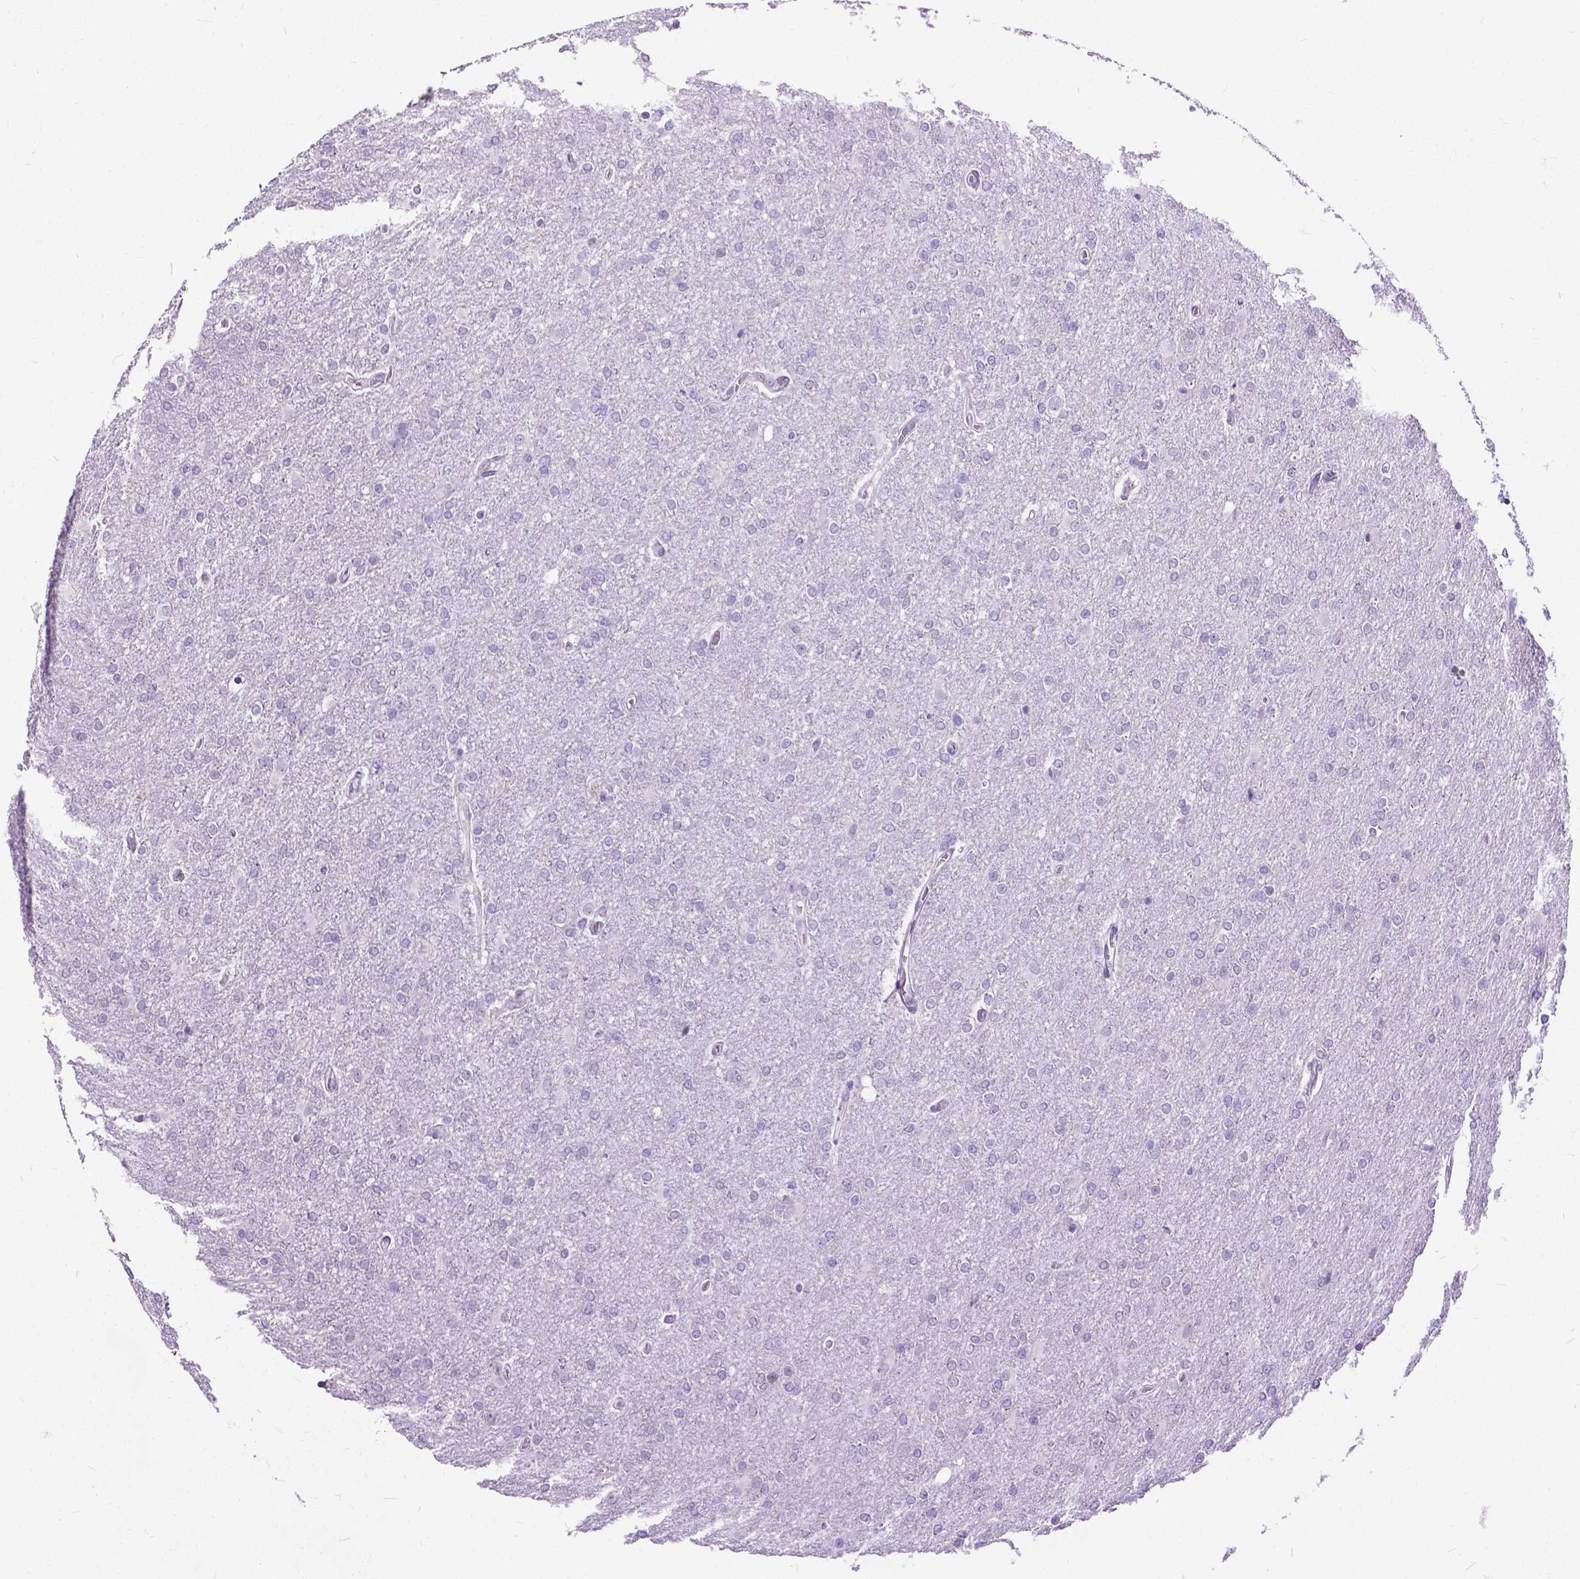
{"staining": {"intensity": "negative", "quantity": "none", "location": "none"}, "tissue": "glioma", "cell_type": "Tumor cells", "image_type": "cancer", "snomed": [{"axis": "morphology", "description": "Glioma, malignant, High grade"}, {"axis": "topography", "description": "Cerebral cortex"}], "caption": "IHC of malignant glioma (high-grade) displays no positivity in tumor cells.", "gene": "PROB1", "patient": {"sex": "male", "age": 70}}